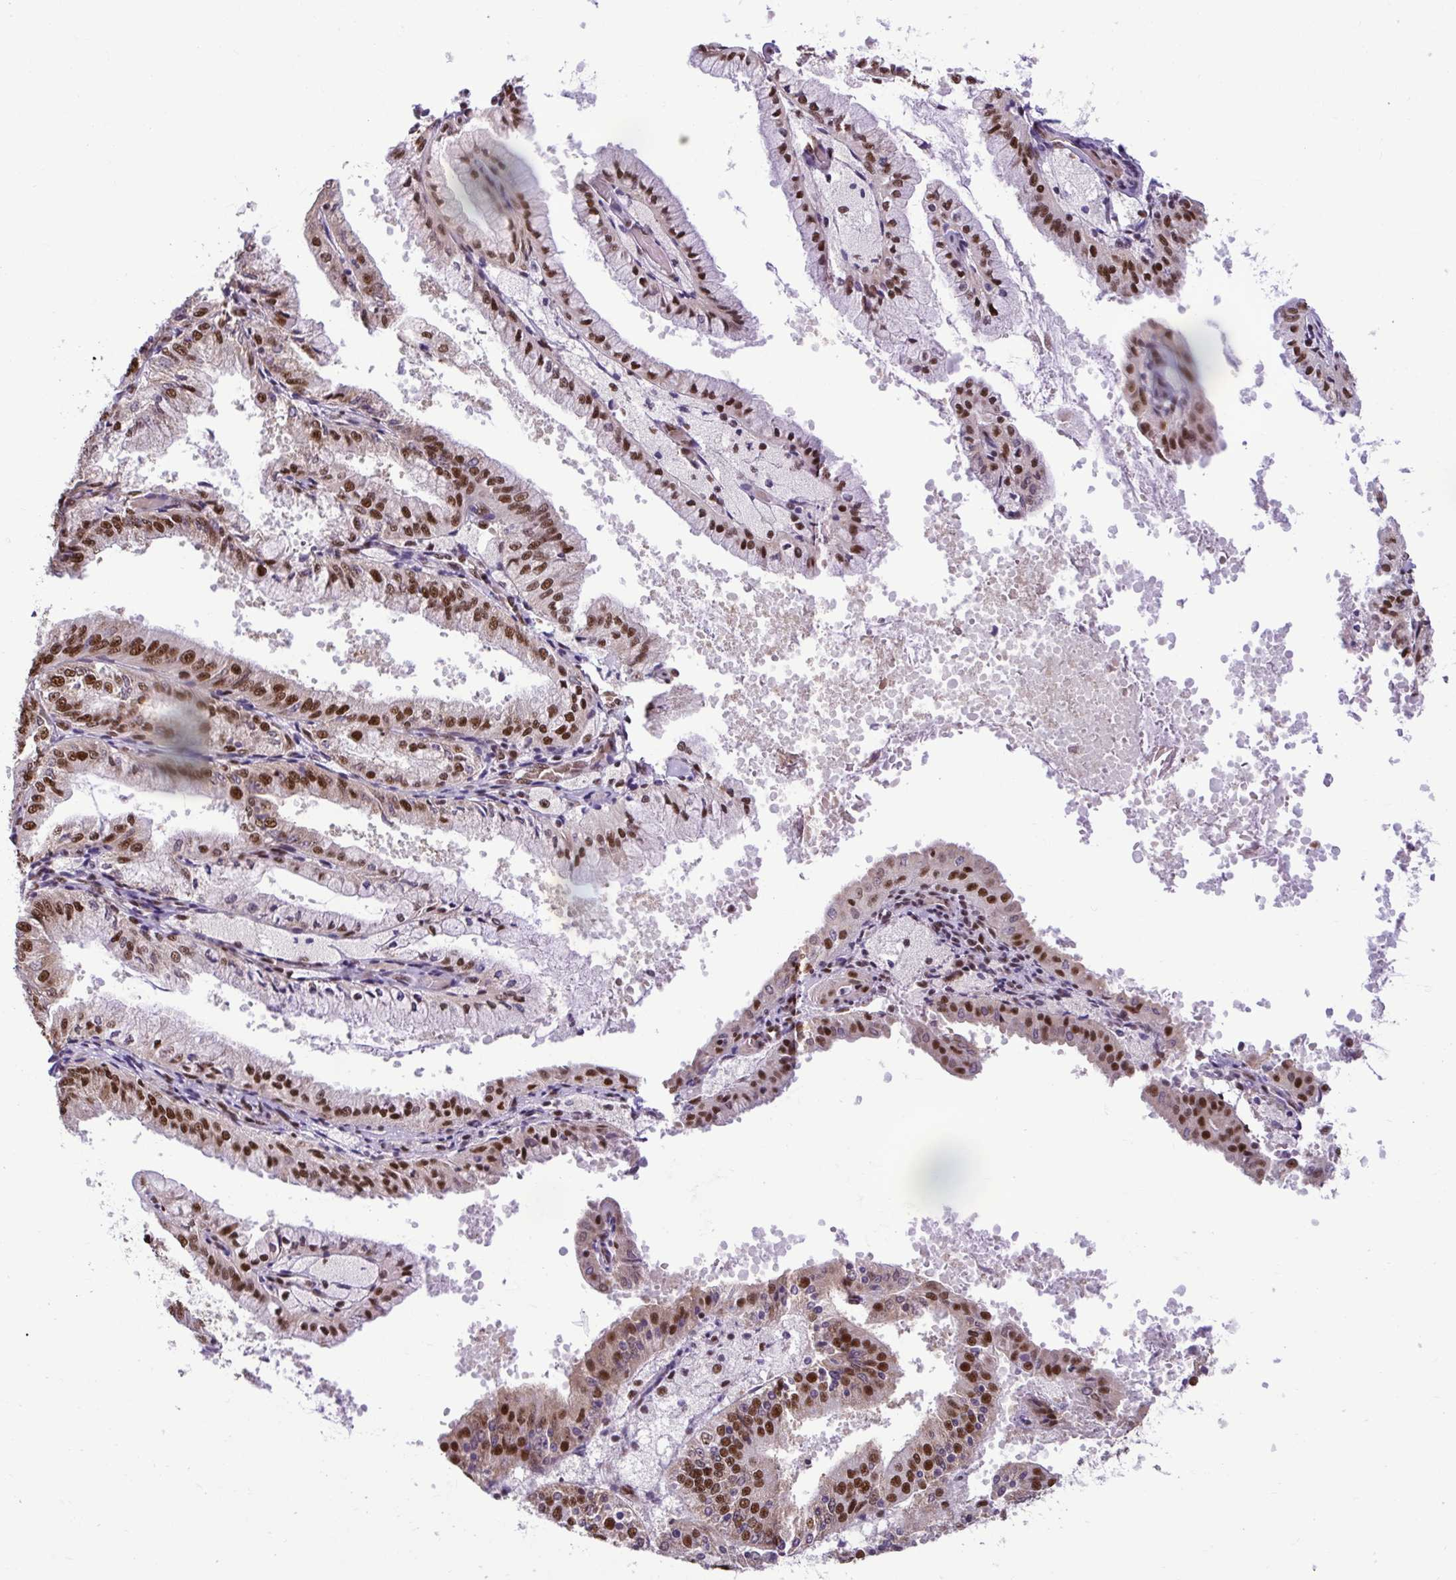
{"staining": {"intensity": "strong", "quantity": ">75%", "location": "nuclear"}, "tissue": "endometrial cancer", "cell_type": "Tumor cells", "image_type": "cancer", "snomed": [{"axis": "morphology", "description": "Adenocarcinoma, NOS"}, {"axis": "topography", "description": "Endometrium"}], "caption": "Brown immunohistochemical staining in endometrial cancer shows strong nuclear expression in about >75% of tumor cells. (brown staining indicates protein expression, while blue staining denotes nuclei).", "gene": "PRPF19", "patient": {"sex": "female", "age": 63}}